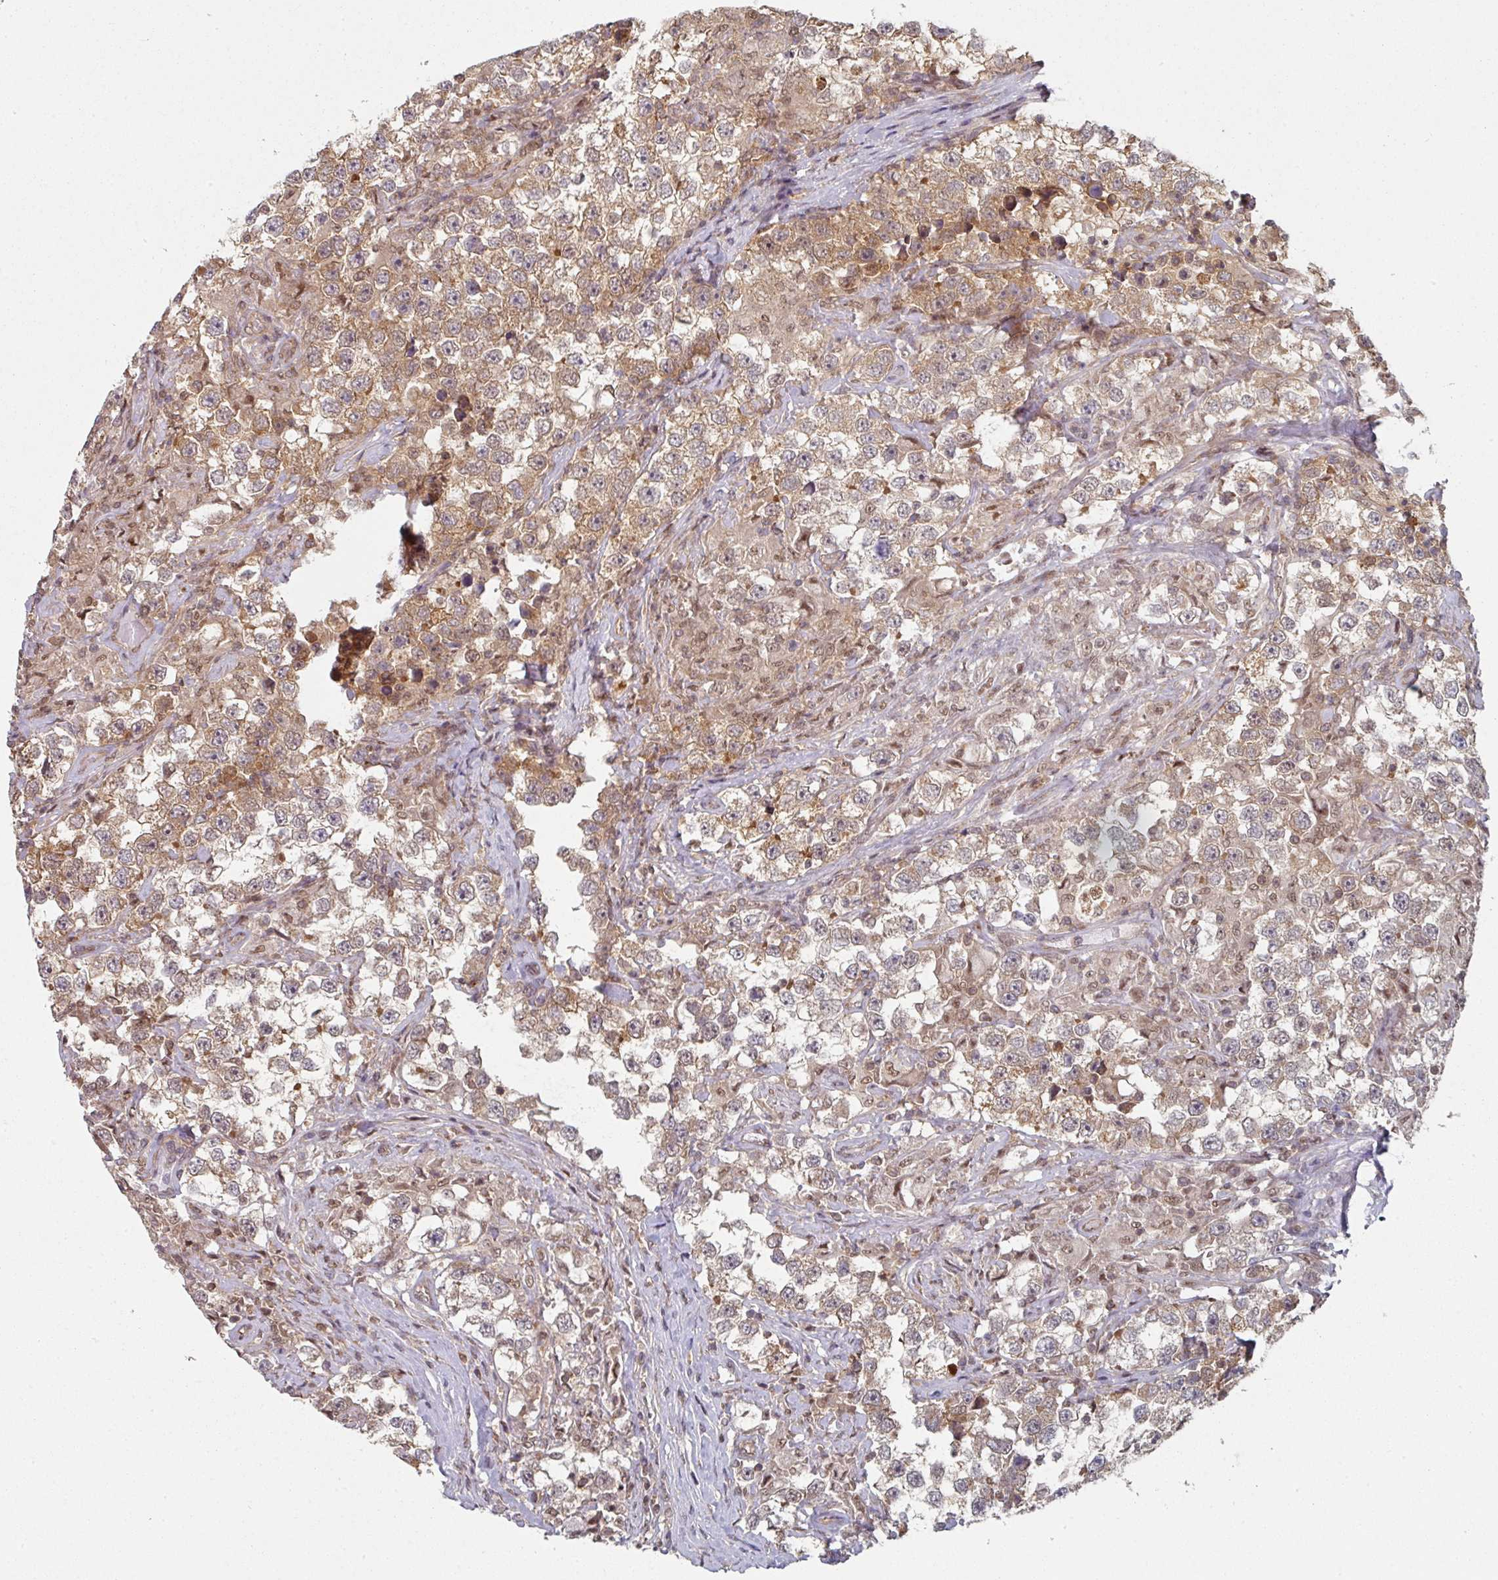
{"staining": {"intensity": "moderate", "quantity": ">75%", "location": "cytoplasmic/membranous"}, "tissue": "testis cancer", "cell_type": "Tumor cells", "image_type": "cancer", "snomed": [{"axis": "morphology", "description": "Seminoma, NOS"}, {"axis": "topography", "description": "Testis"}], "caption": "A histopathology image of human testis seminoma stained for a protein exhibits moderate cytoplasmic/membranous brown staining in tumor cells.", "gene": "PSME3IP1", "patient": {"sex": "male", "age": 46}}